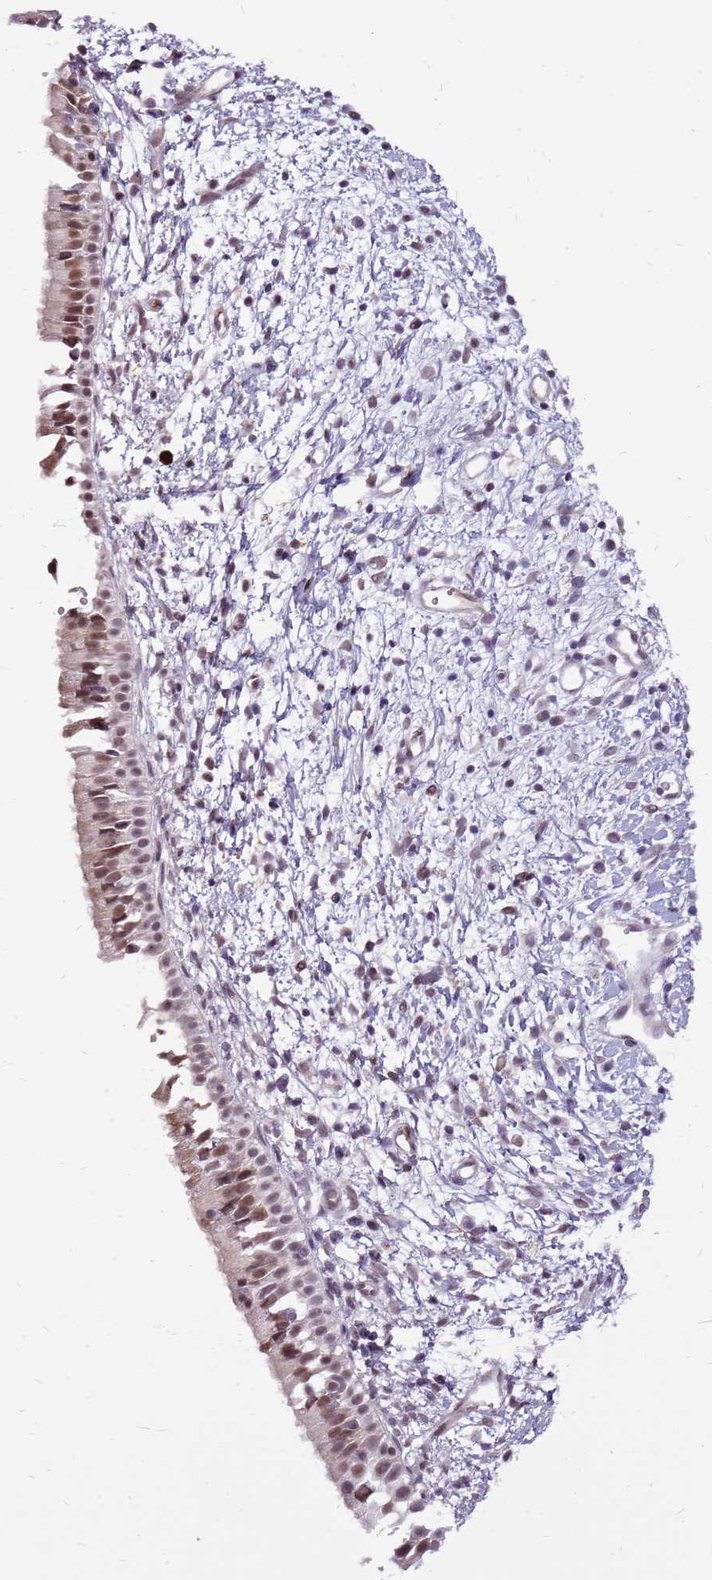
{"staining": {"intensity": "moderate", "quantity": "25%-75%", "location": "nuclear"}, "tissue": "nasopharynx", "cell_type": "Respiratory epithelial cells", "image_type": "normal", "snomed": [{"axis": "morphology", "description": "Normal tissue, NOS"}, {"axis": "topography", "description": "Nasopharynx"}], "caption": "Immunohistochemical staining of benign nasopharynx demonstrates moderate nuclear protein positivity in about 25%-75% of respiratory epithelial cells. (DAB IHC, brown staining for protein, blue staining for nuclei).", "gene": "CCDC166", "patient": {"sex": "male", "age": 22}}